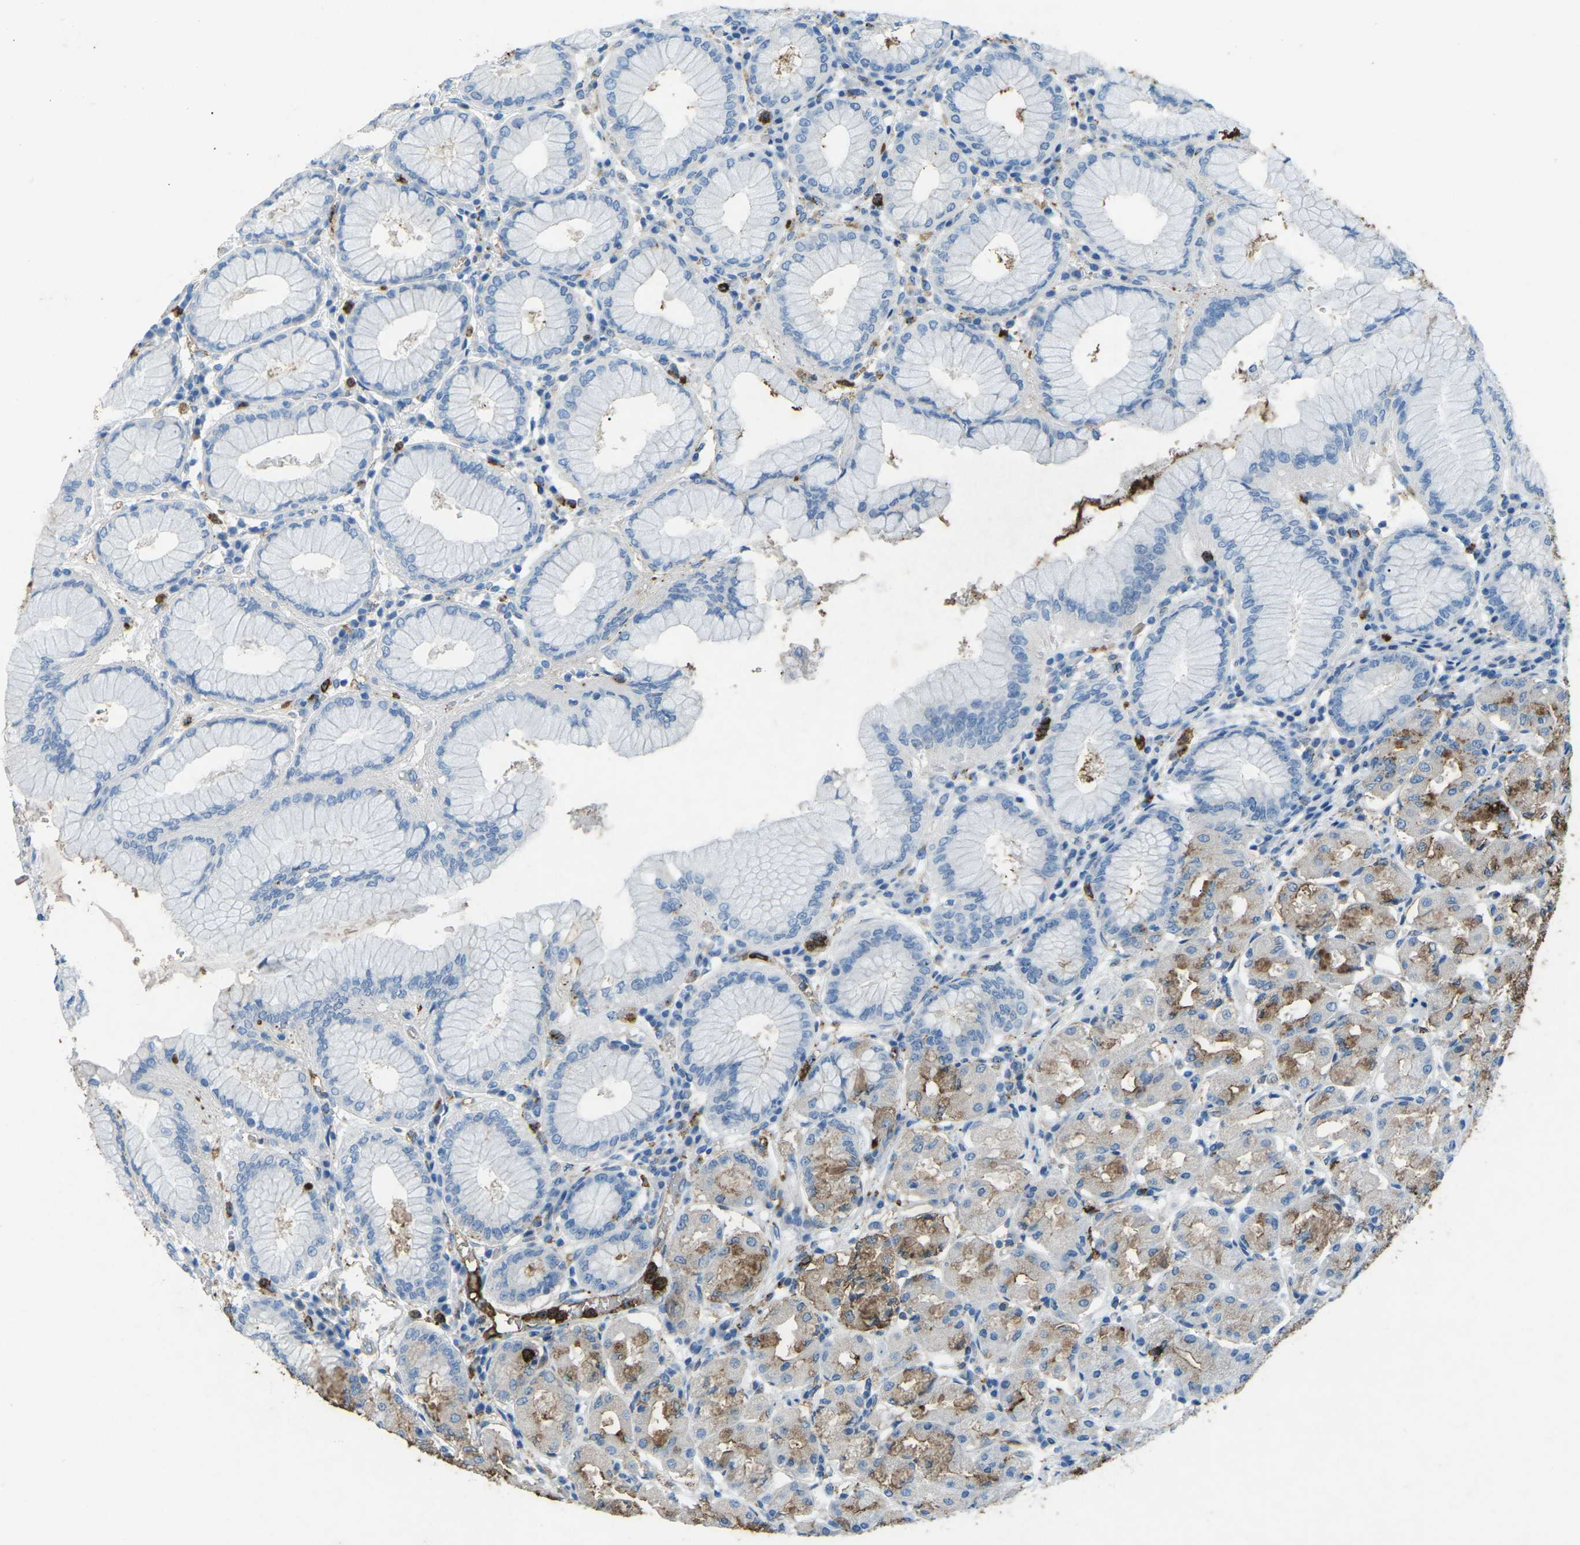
{"staining": {"intensity": "moderate", "quantity": "25%-75%", "location": "cytoplasmic/membranous"}, "tissue": "stomach", "cell_type": "Glandular cells", "image_type": "normal", "snomed": [{"axis": "morphology", "description": "Normal tissue, NOS"}, {"axis": "topography", "description": "Stomach"}, {"axis": "topography", "description": "Stomach, lower"}], "caption": "Stomach stained with IHC displays moderate cytoplasmic/membranous positivity in about 25%-75% of glandular cells.", "gene": "CTAGE1", "patient": {"sex": "female", "age": 56}}